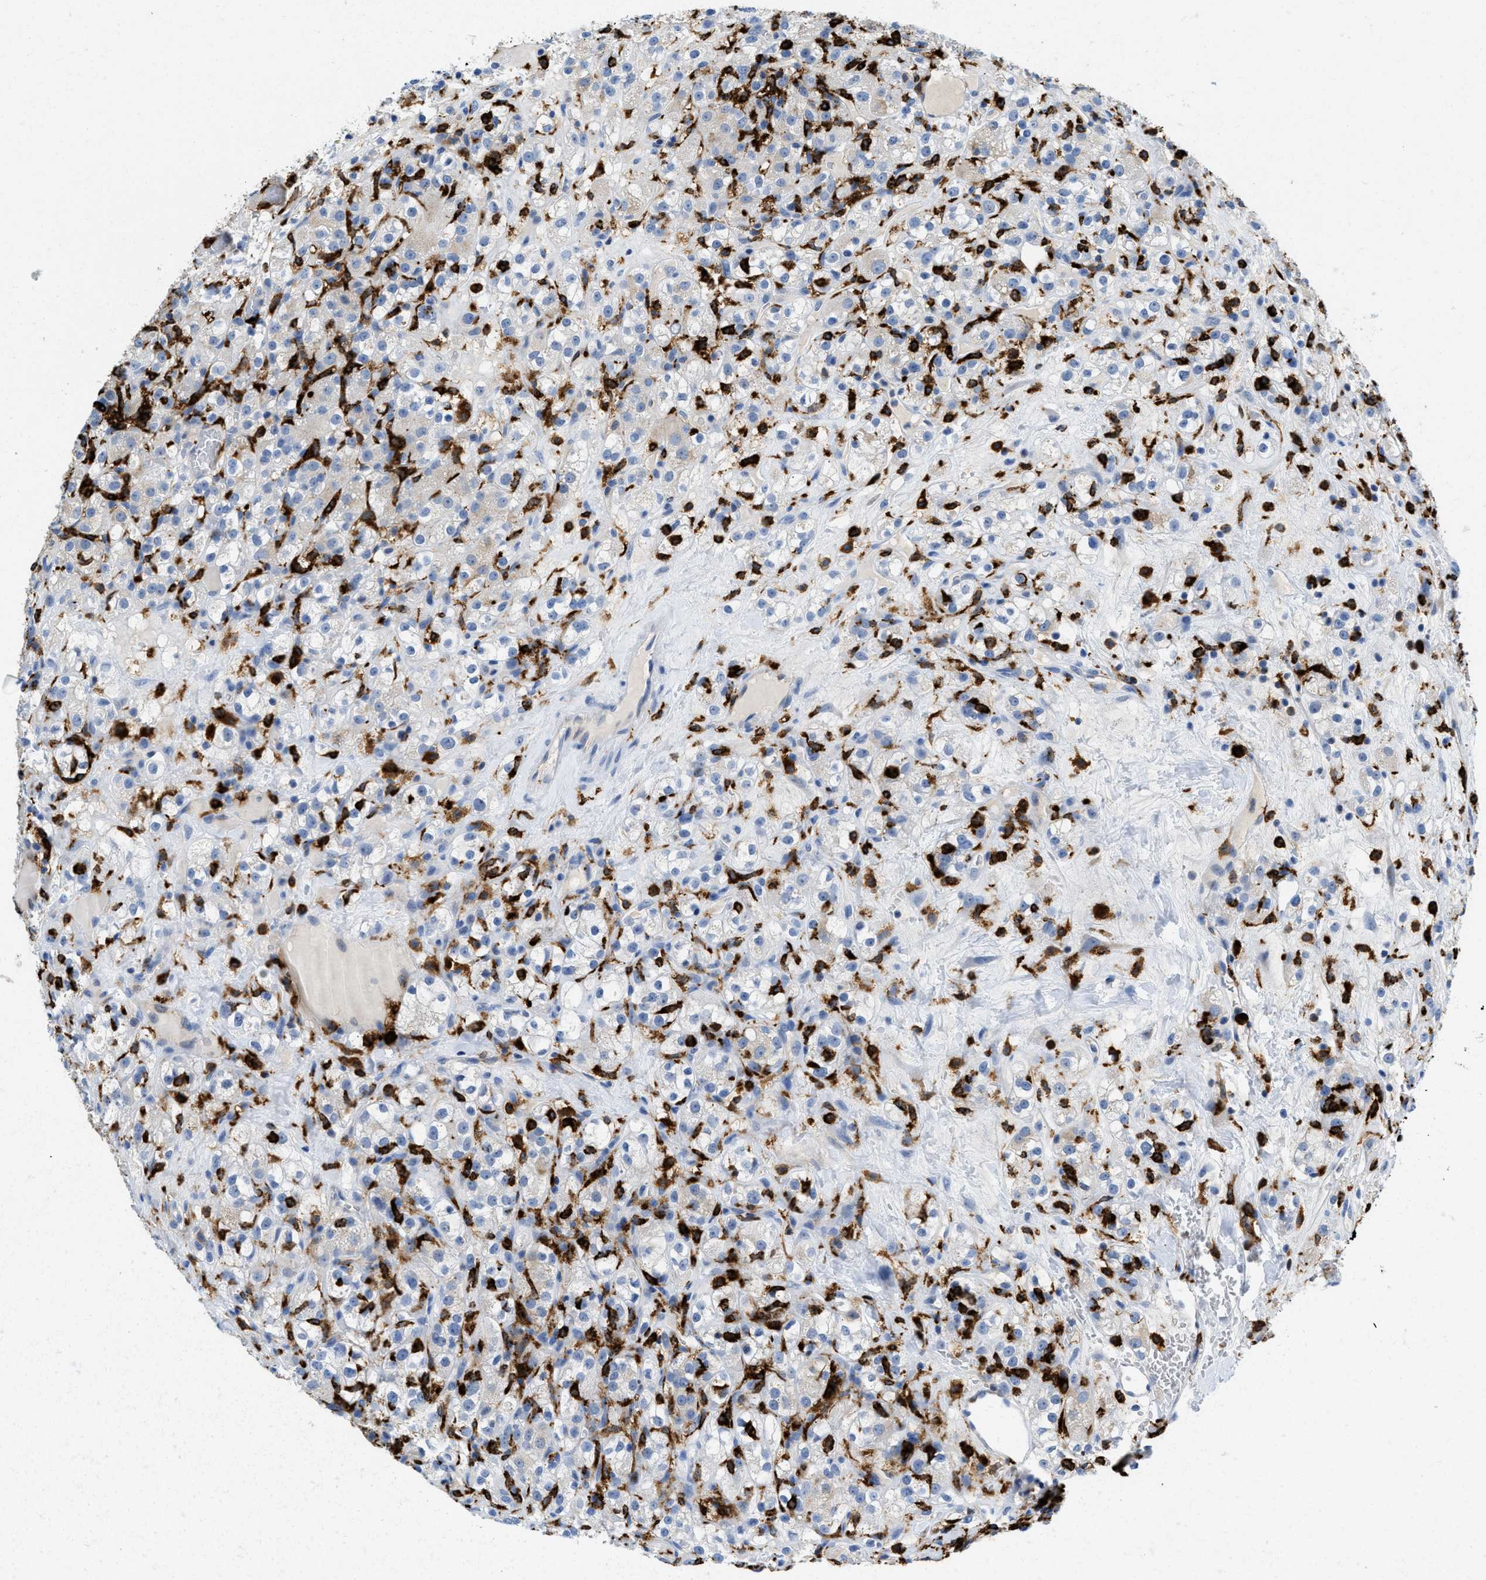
{"staining": {"intensity": "weak", "quantity": "<25%", "location": "cytoplasmic/membranous"}, "tissue": "renal cancer", "cell_type": "Tumor cells", "image_type": "cancer", "snomed": [{"axis": "morphology", "description": "Normal tissue, NOS"}, {"axis": "morphology", "description": "Adenocarcinoma, NOS"}, {"axis": "topography", "description": "Kidney"}], "caption": "DAB (3,3'-diaminobenzidine) immunohistochemical staining of adenocarcinoma (renal) displays no significant expression in tumor cells. (IHC, brightfield microscopy, high magnification).", "gene": "CD226", "patient": {"sex": "male", "age": 61}}